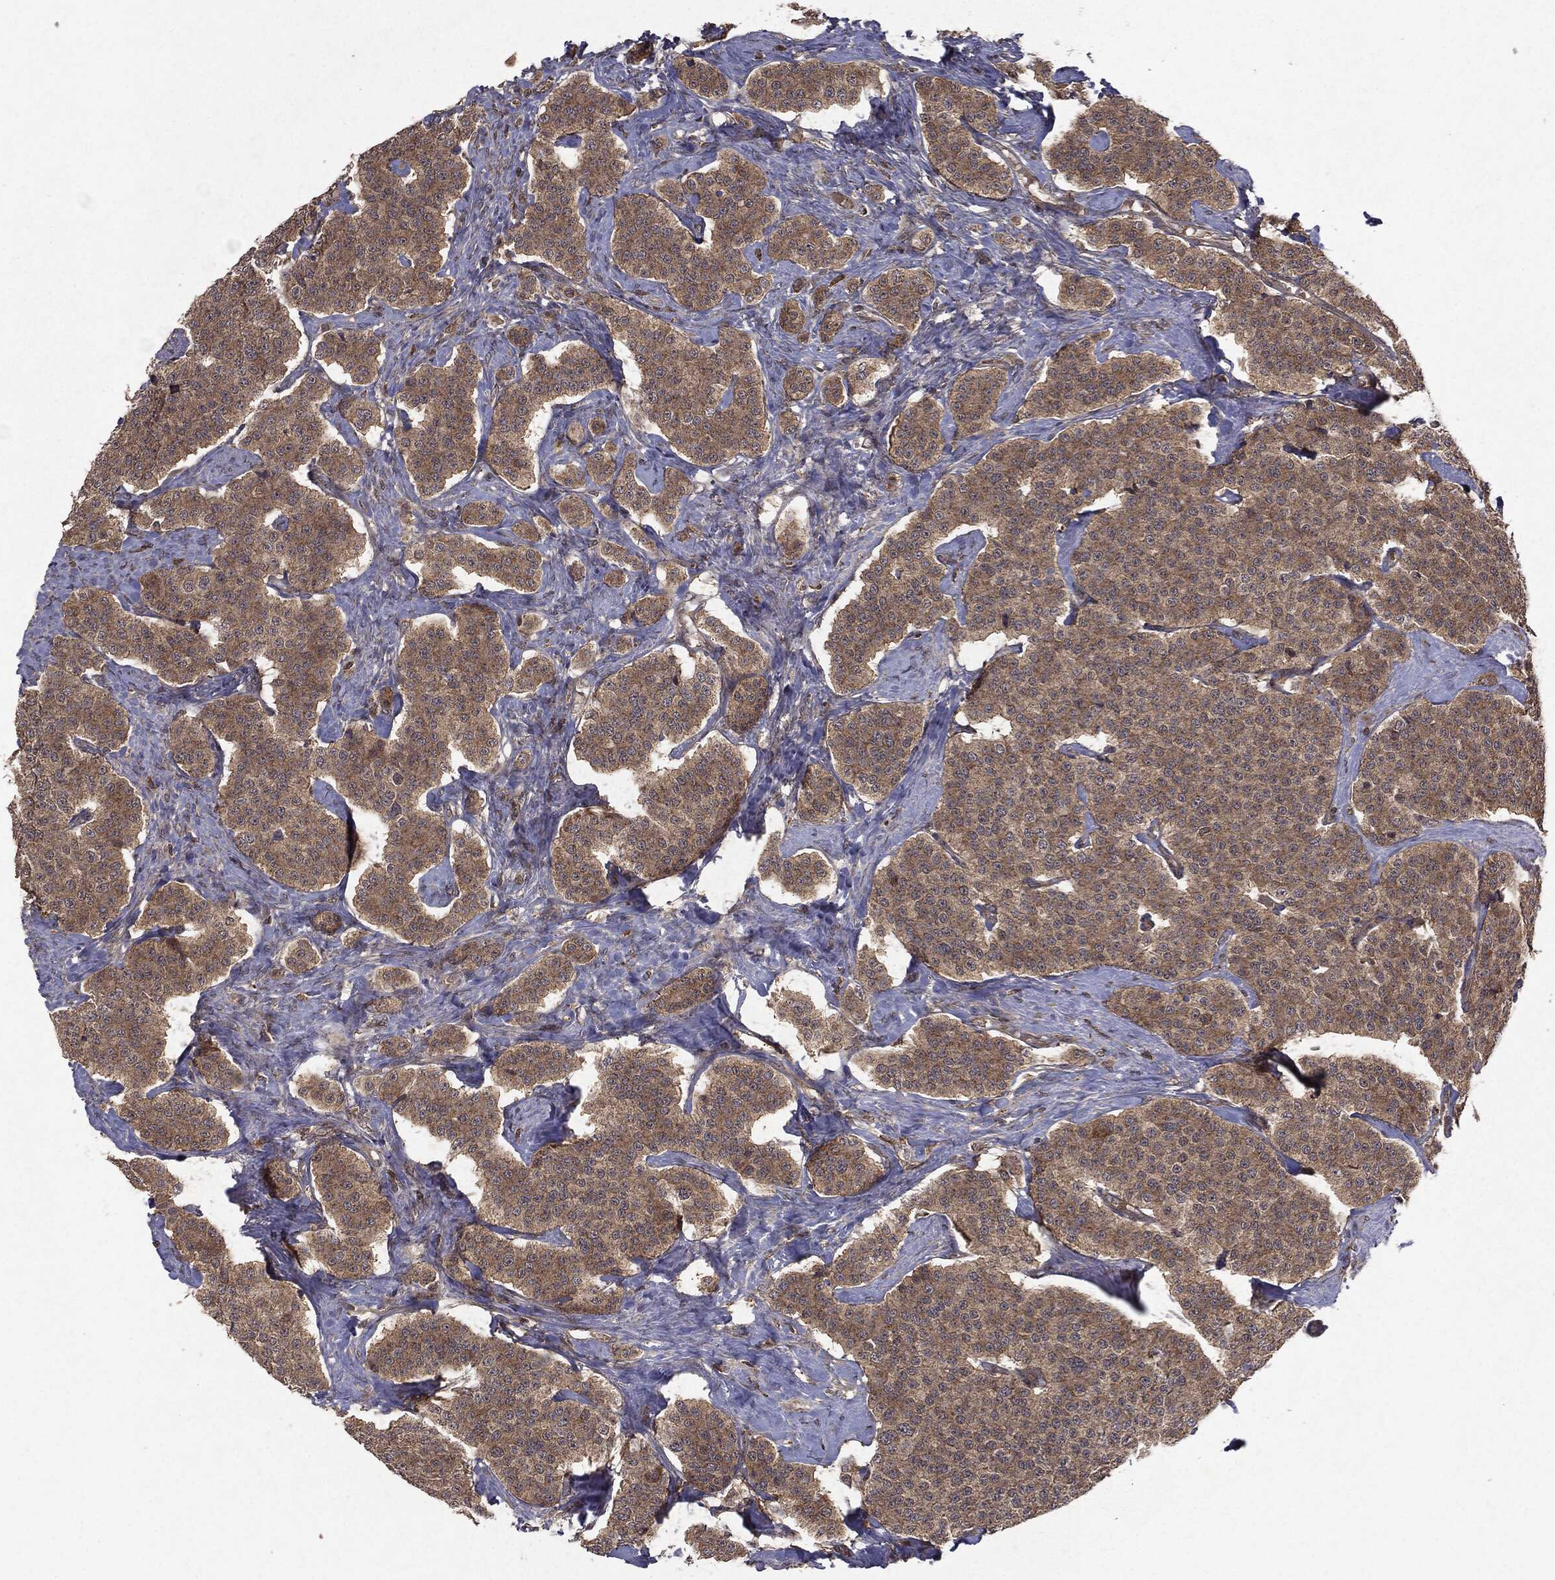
{"staining": {"intensity": "weak", "quantity": ">75%", "location": "cytoplasmic/membranous"}, "tissue": "carcinoid", "cell_type": "Tumor cells", "image_type": "cancer", "snomed": [{"axis": "morphology", "description": "Carcinoid, malignant, NOS"}, {"axis": "topography", "description": "Small intestine"}], "caption": "The image exhibits immunohistochemical staining of carcinoid. There is weak cytoplasmic/membranous positivity is seen in about >75% of tumor cells.", "gene": "OTUB1", "patient": {"sex": "female", "age": 58}}